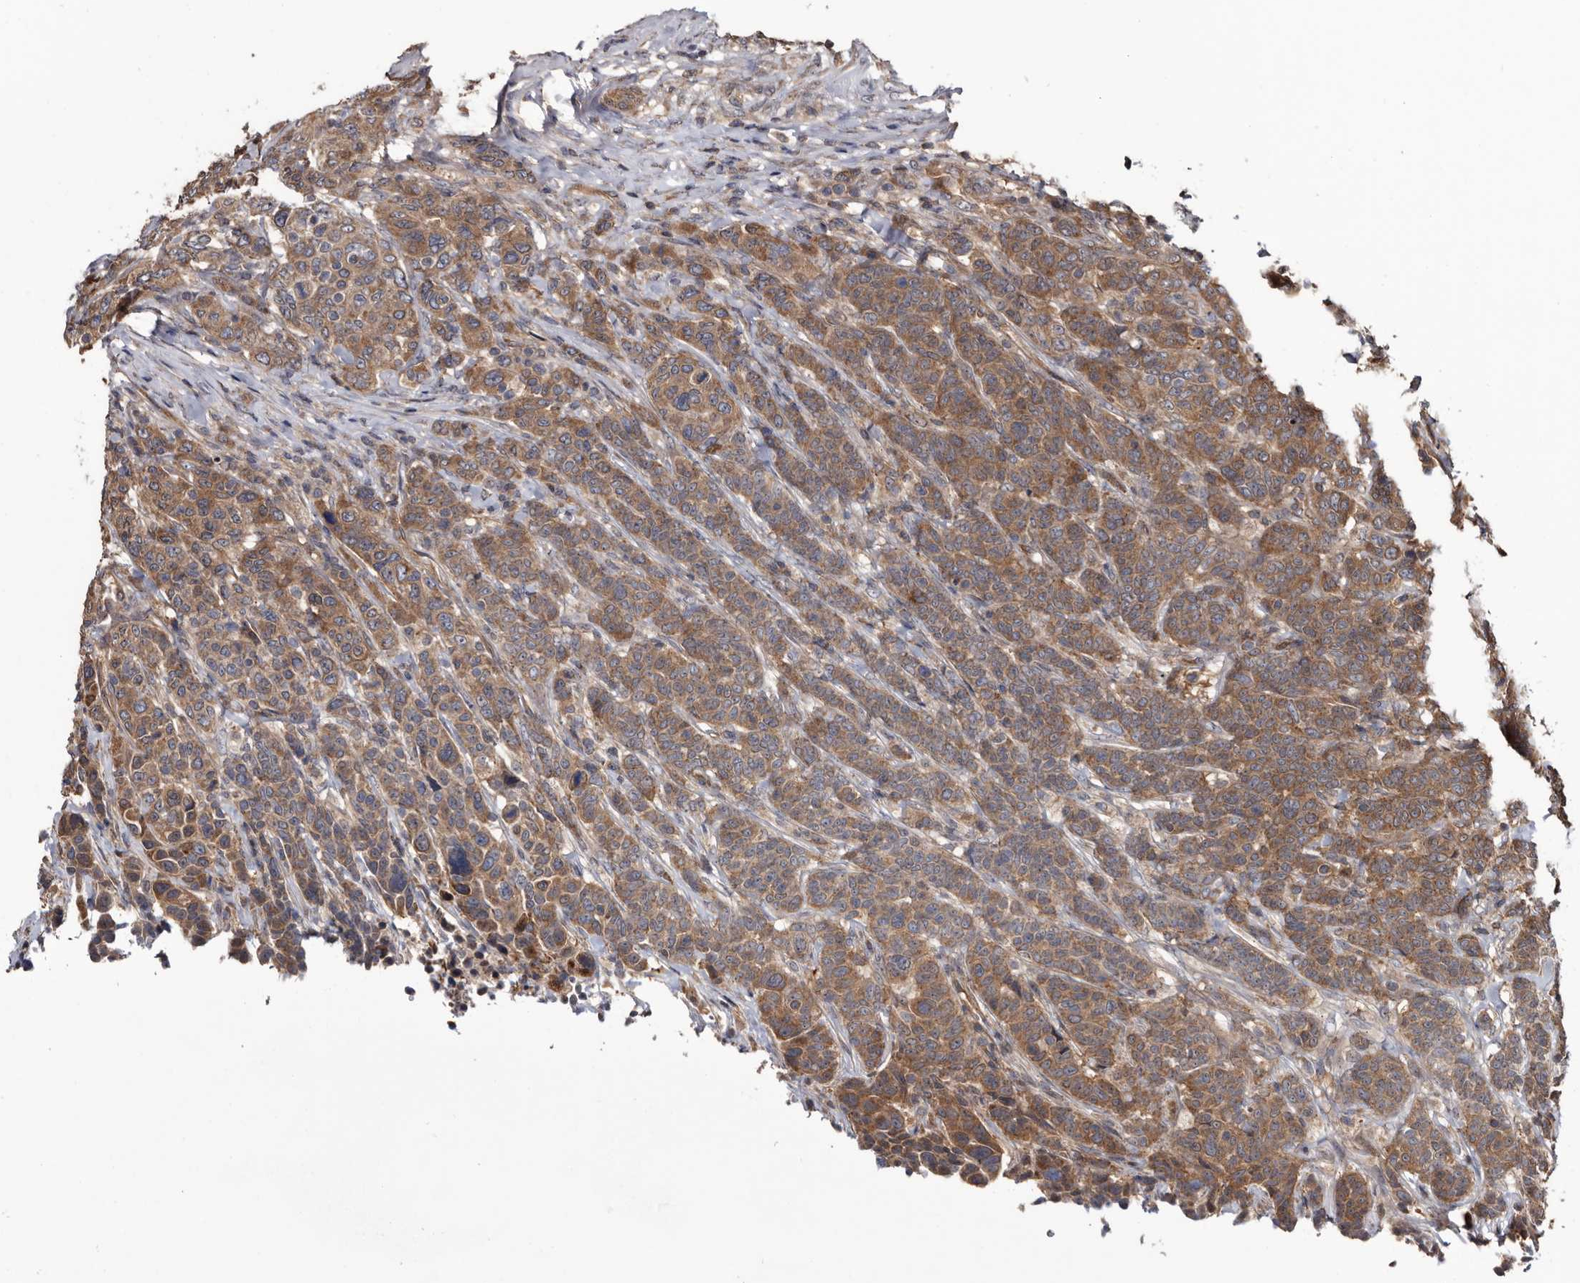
{"staining": {"intensity": "moderate", "quantity": ">75%", "location": "cytoplasmic/membranous"}, "tissue": "breast cancer", "cell_type": "Tumor cells", "image_type": "cancer", "snomed": [{"axis": "morphology", "description": "Duct carcinoma"}, {"axis": "topography", "description": "Breast"}], "caption": "A micrograph showing moderate cytoplasmic/membranous staining in about >75% of tumor cells in breast cancer (intraductal carcinoma), as visualized by brown immunohistochemical staining.", "gene": "TTI2", "patient": {"sex": "female", "age": 37}}